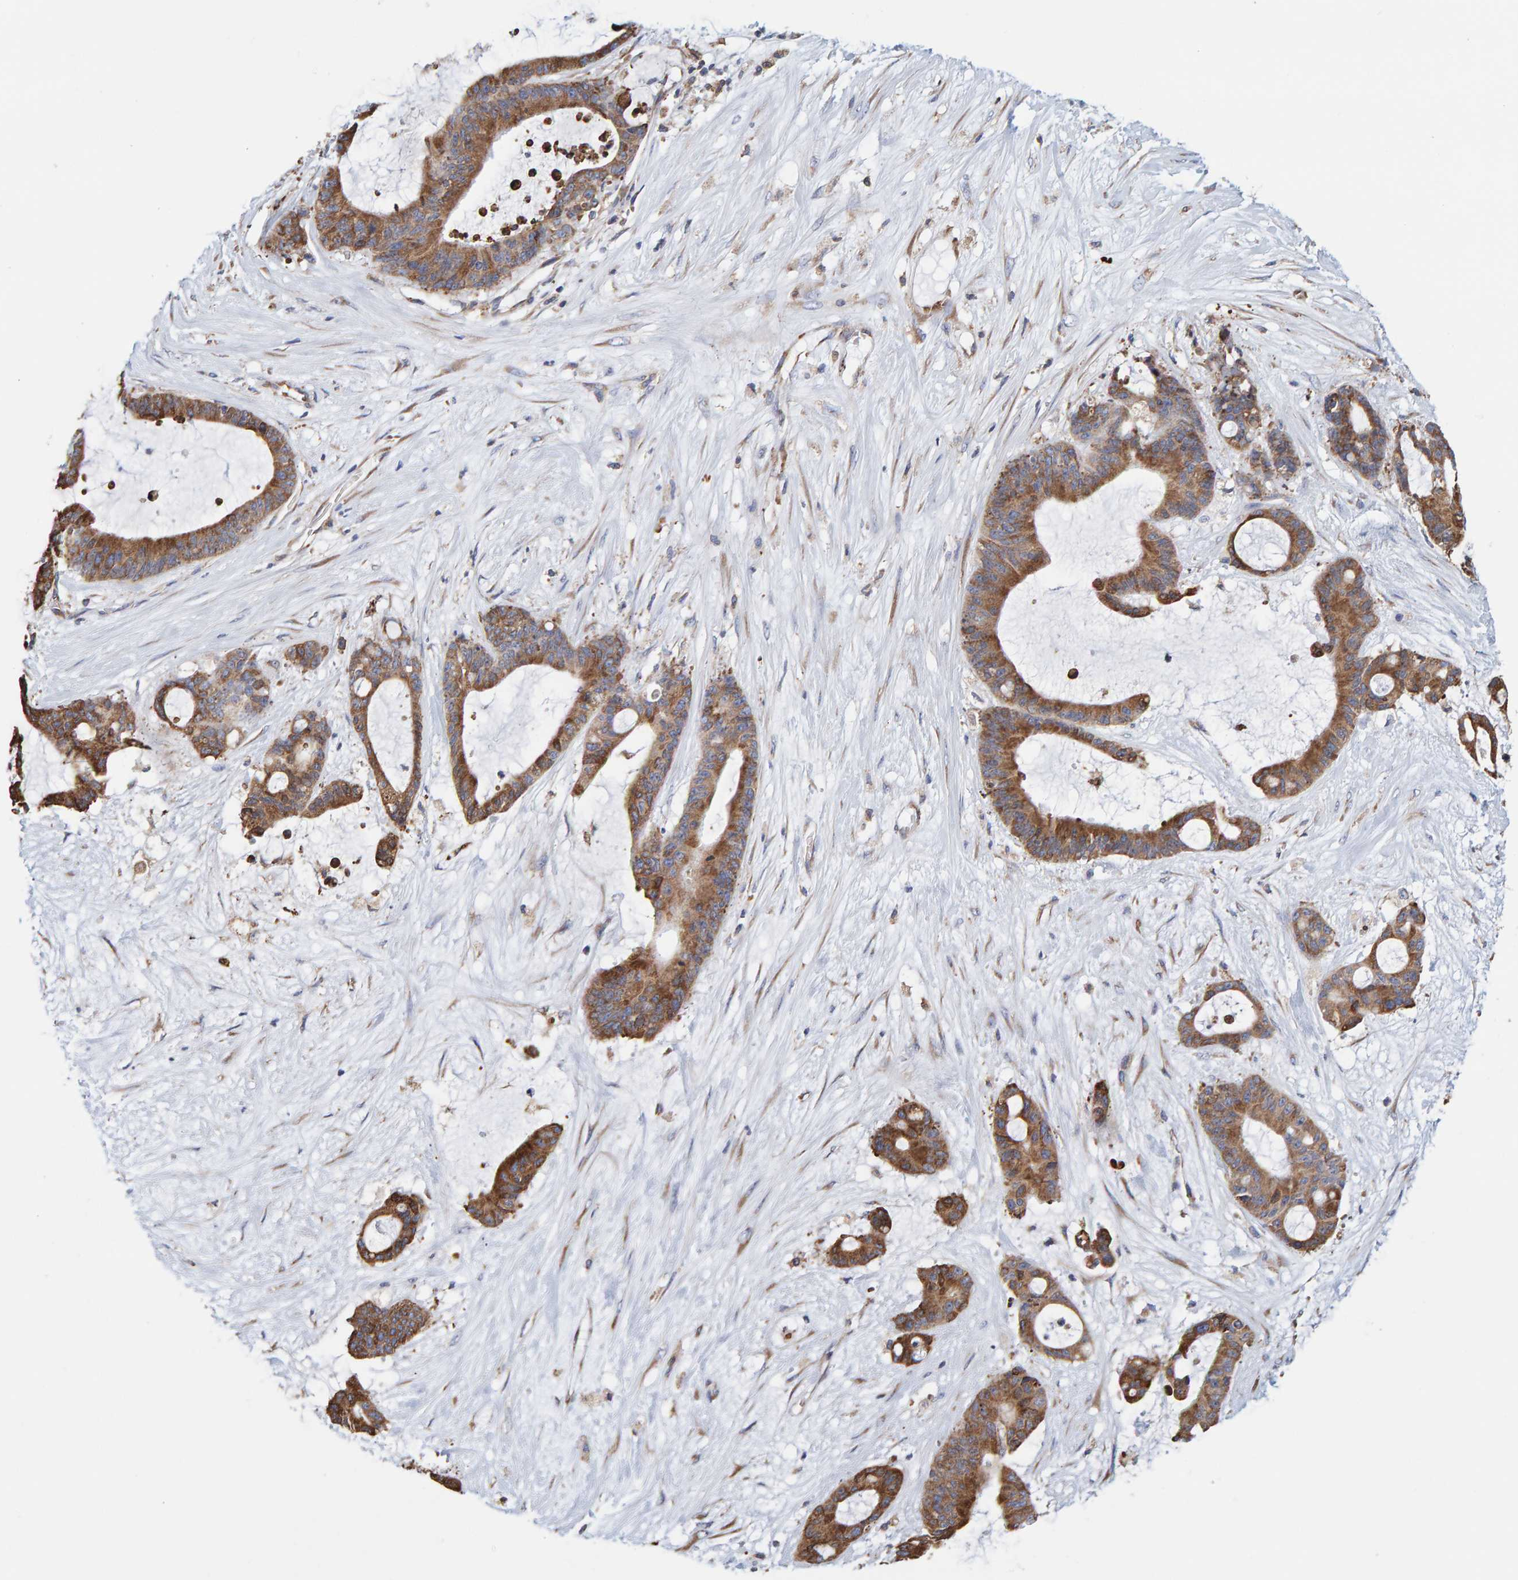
{"staining": {"intensity": "moderate", "quantity": ">75%", "location": "cytoplasmic/membranous"}, "tissue": "liver cancer", "cell_type": "Tumor cells", "image_type": "cancer", "snomed": [{"axis": "morphology", "description": "Cholangiocarcinoma"}, {"axis": "topography", "description": "Liver"}], "caption": "Moderate cytoplasmic/membranous staining for a protein is present in approximately >75% of tumor cells of liver cancer using IHC.", "gene": "SGPL1", "patient": {"sex": "female", "age": 73}}